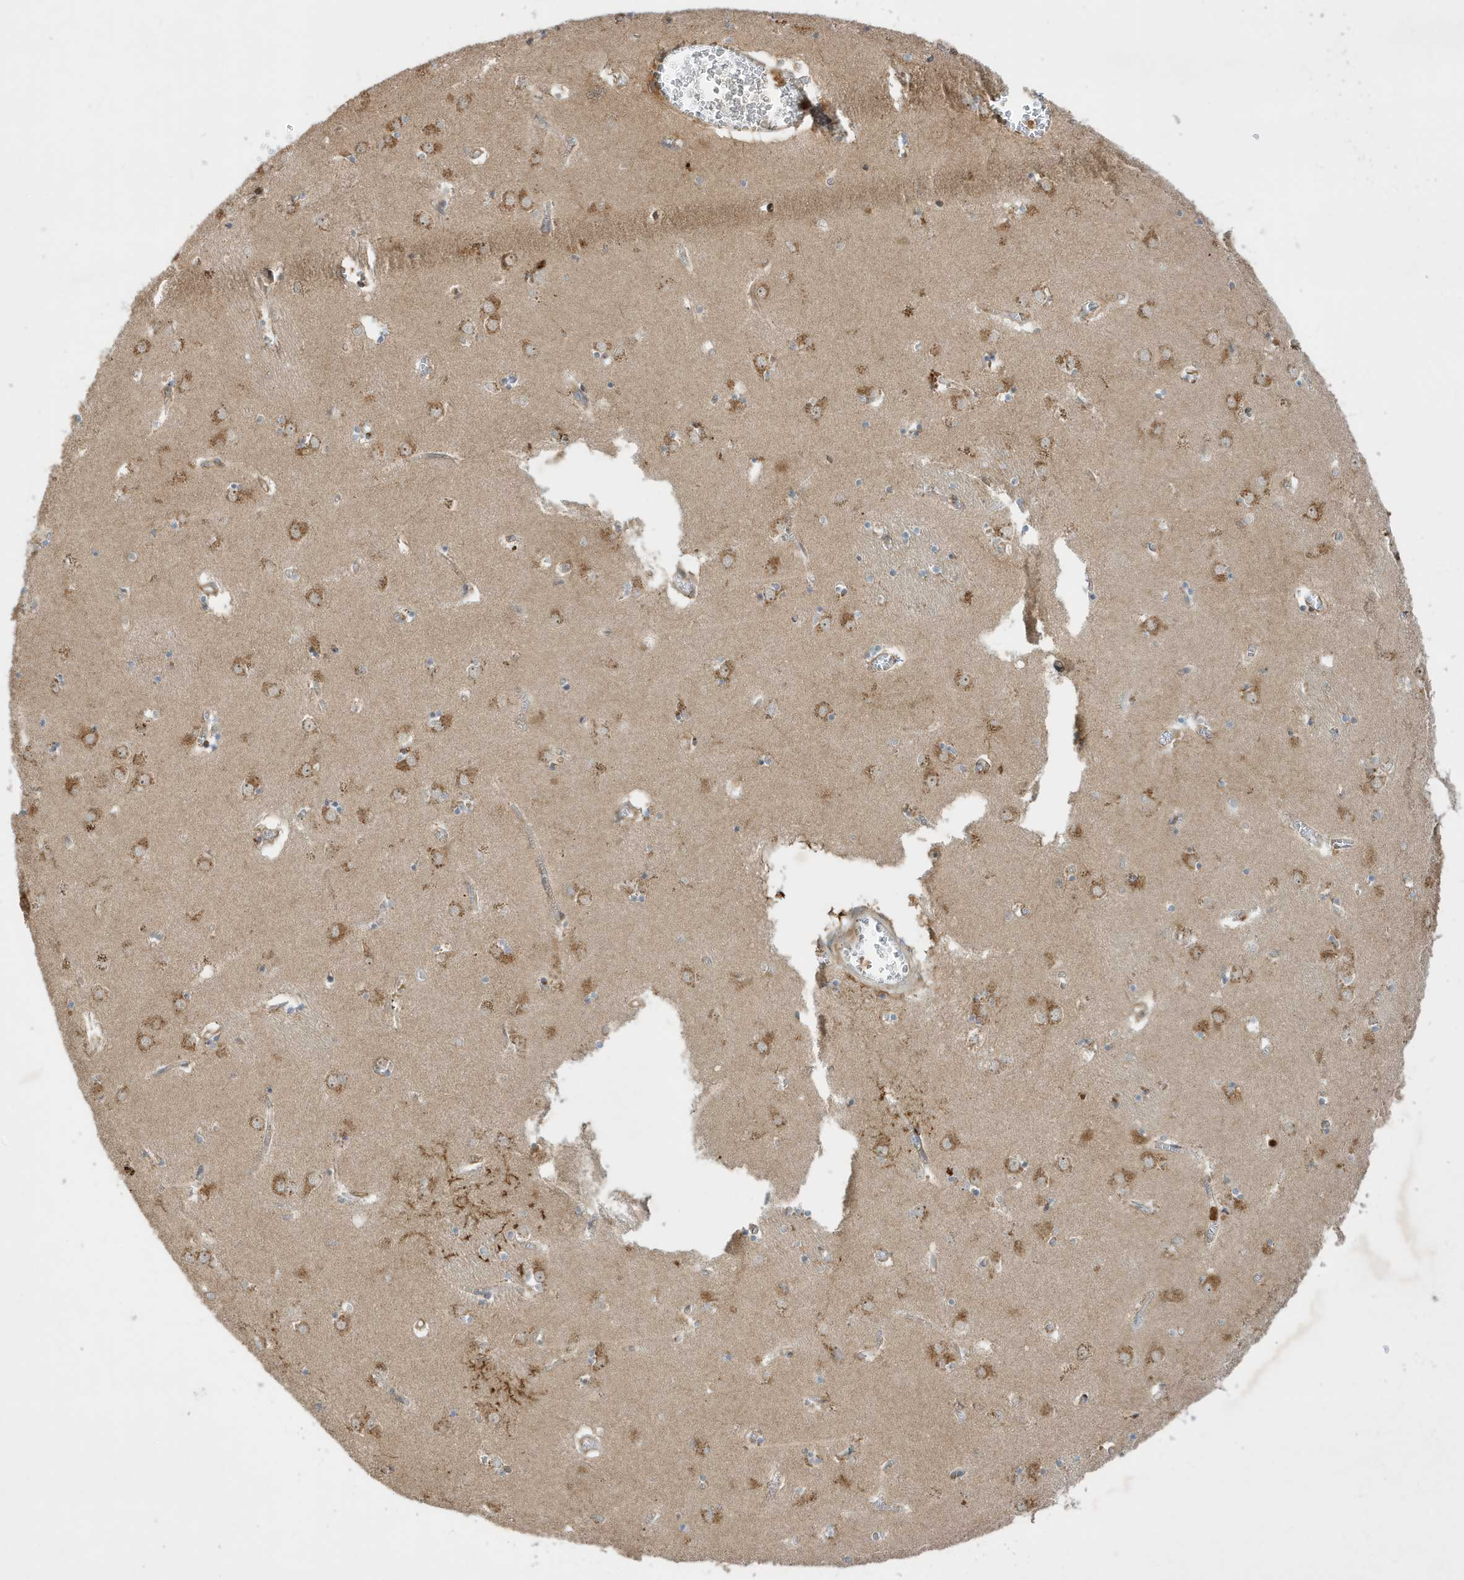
{"staining": {"intensity": "moderate", "quantity": "<25%", "location": "cytoplasmic/membranous"}, "tissue": "caudate", "cell_type": "Glial cells", "image_type": "normal", "snomed": [{"axis": "morphology", "description": "Normal tissue, NOS"}, {"axis": "topography", "description": "Lateral ventricle wall"}], "caption": "Protein staining of normal caudate displays moderate cytoplasmic/membranous positivity in about <25% of glial cells. (IHC, brightfield microscopy, high magnification).", "gene": "IFT57", "patient": {"sex": "male", "age": 70}}